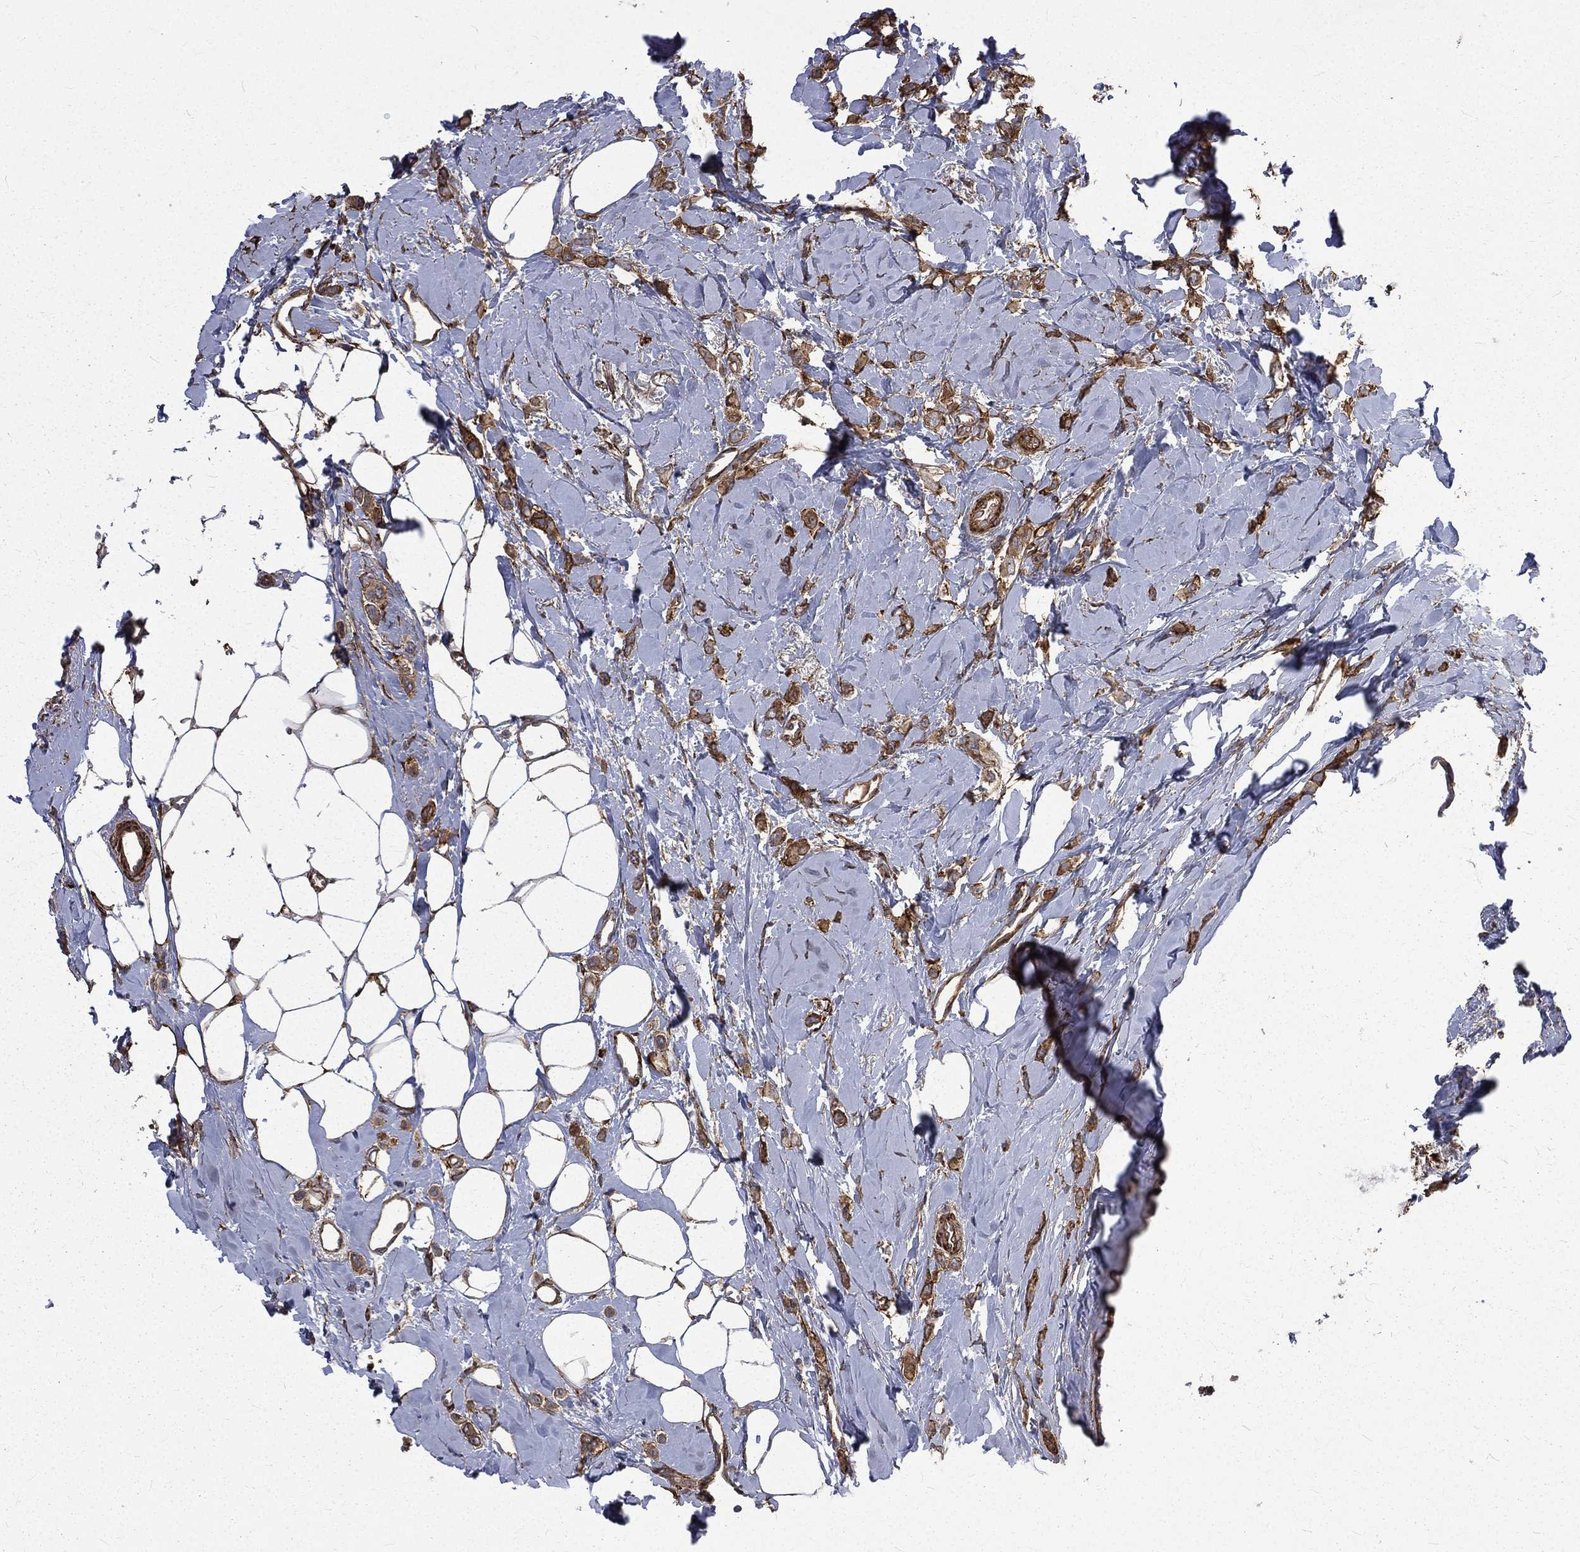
{"staining": {"intensity": "moderate", "quantity": ">75%", "location": "cytoplasmic/membranous"}, "tissue": "breast cancer", "cell_type": "Tumor cells", "image_type": "cancer", "snomed": [{"axis": "morphology", "description": "Lobular carcinoma"}, {"axis": "topography", "description": "Breast"}], "caption": "Lobular carcinoma (breast) tissue exhibits moderate cytoplasmic/membranous expression in about >75% of tumor cells", "gene": "PPFIBP1", "patient": {"sex": "female", "age": 66}}